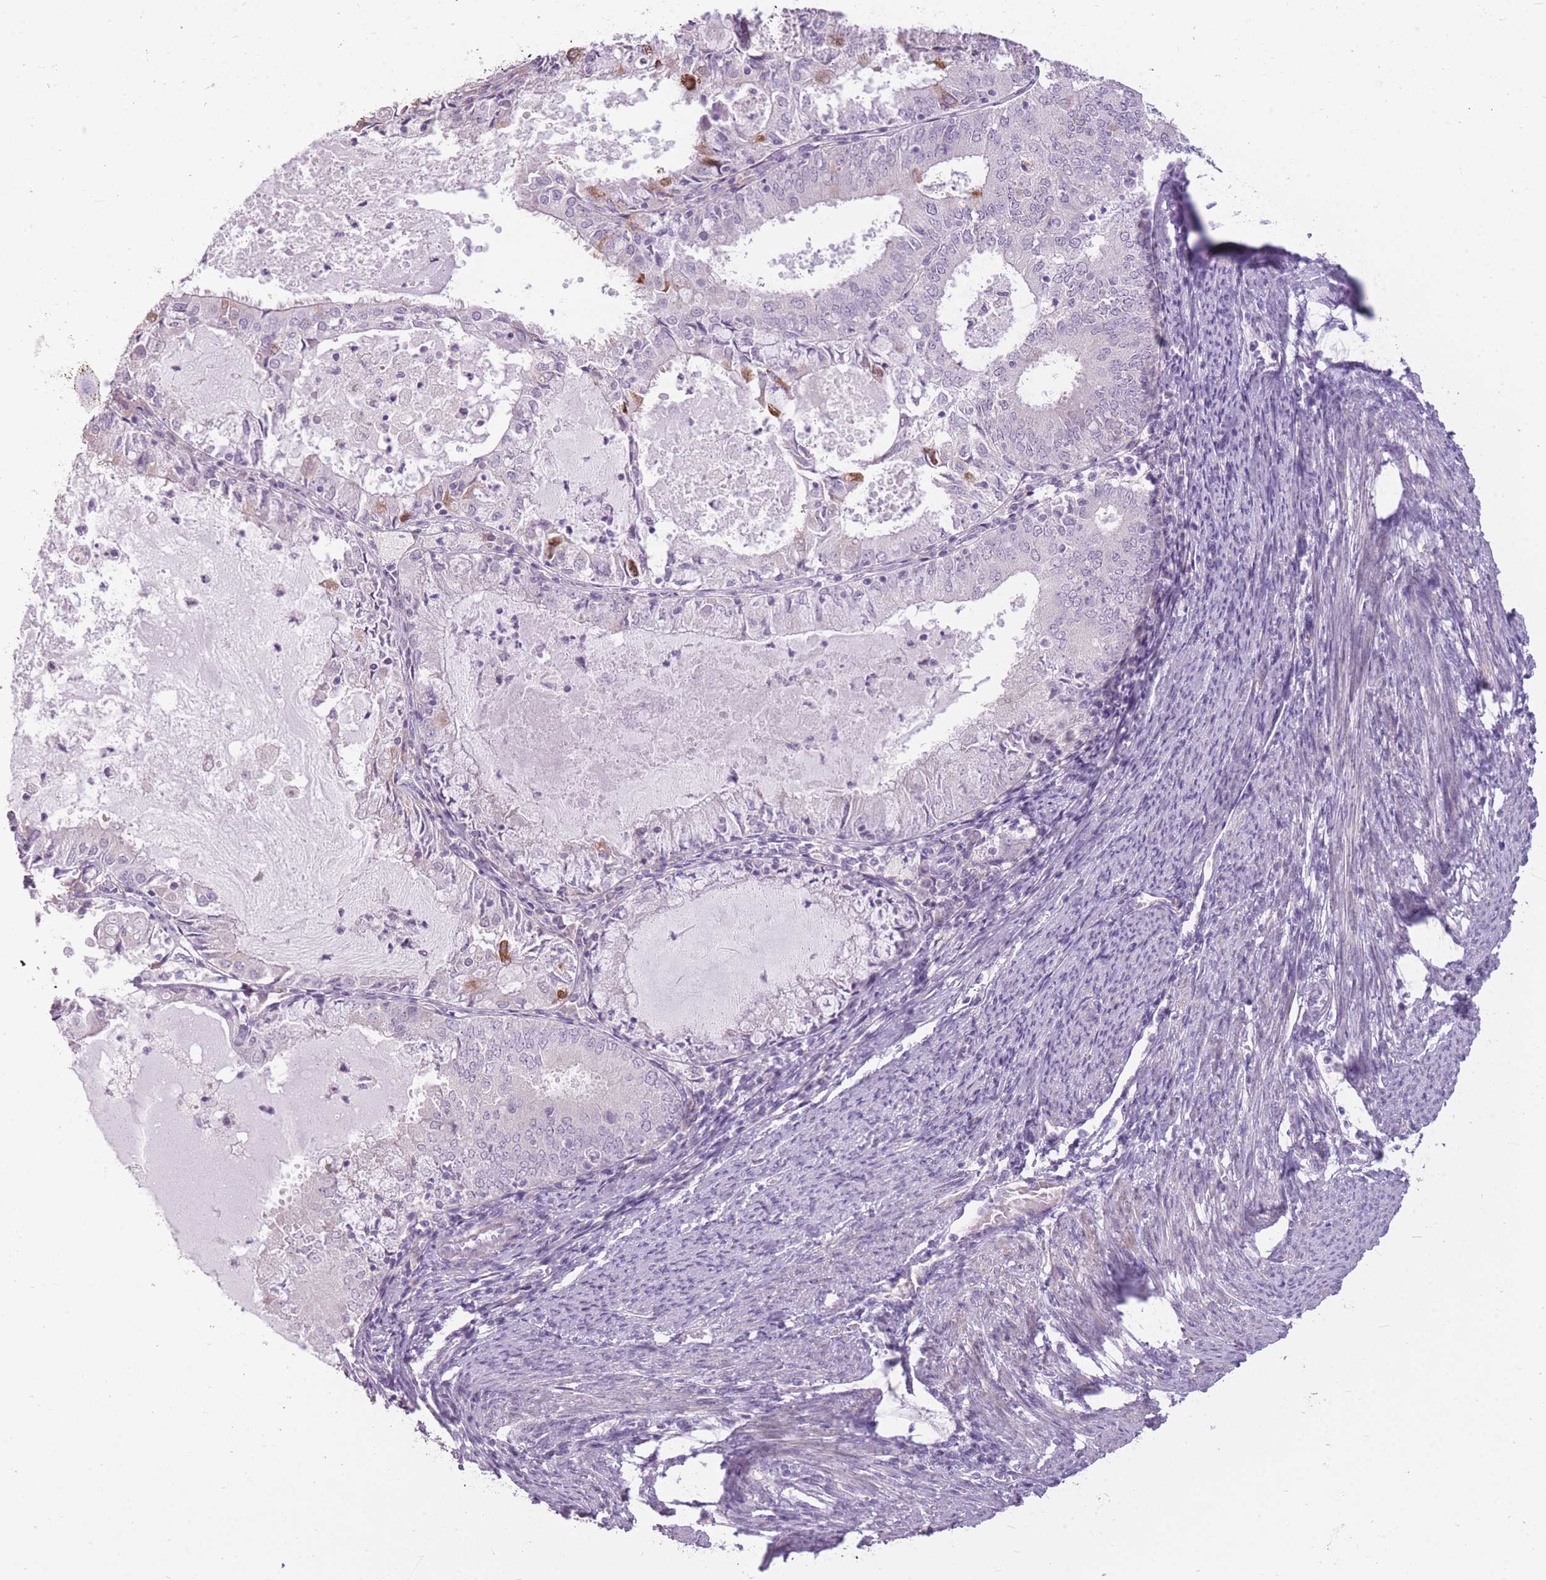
{"staining": {"intensity": "negative", "quantity": "none", "location": "none"}, "tissue": "endometrial cancer", "cell_type": "Tumor cells", "image_type": "cancer", "snomed": [{"axis": "morphology", "description": "Adenocarcinoma, NOS"}, {"axis": "topography", "description": "Endometrium"}], "caption": "The image demonstrates no significant positivity in tumor cells of adenocarcinoma (endometrial).", "gene": "ZBTB24", "patient": {"sex": "female", "age": 57}}